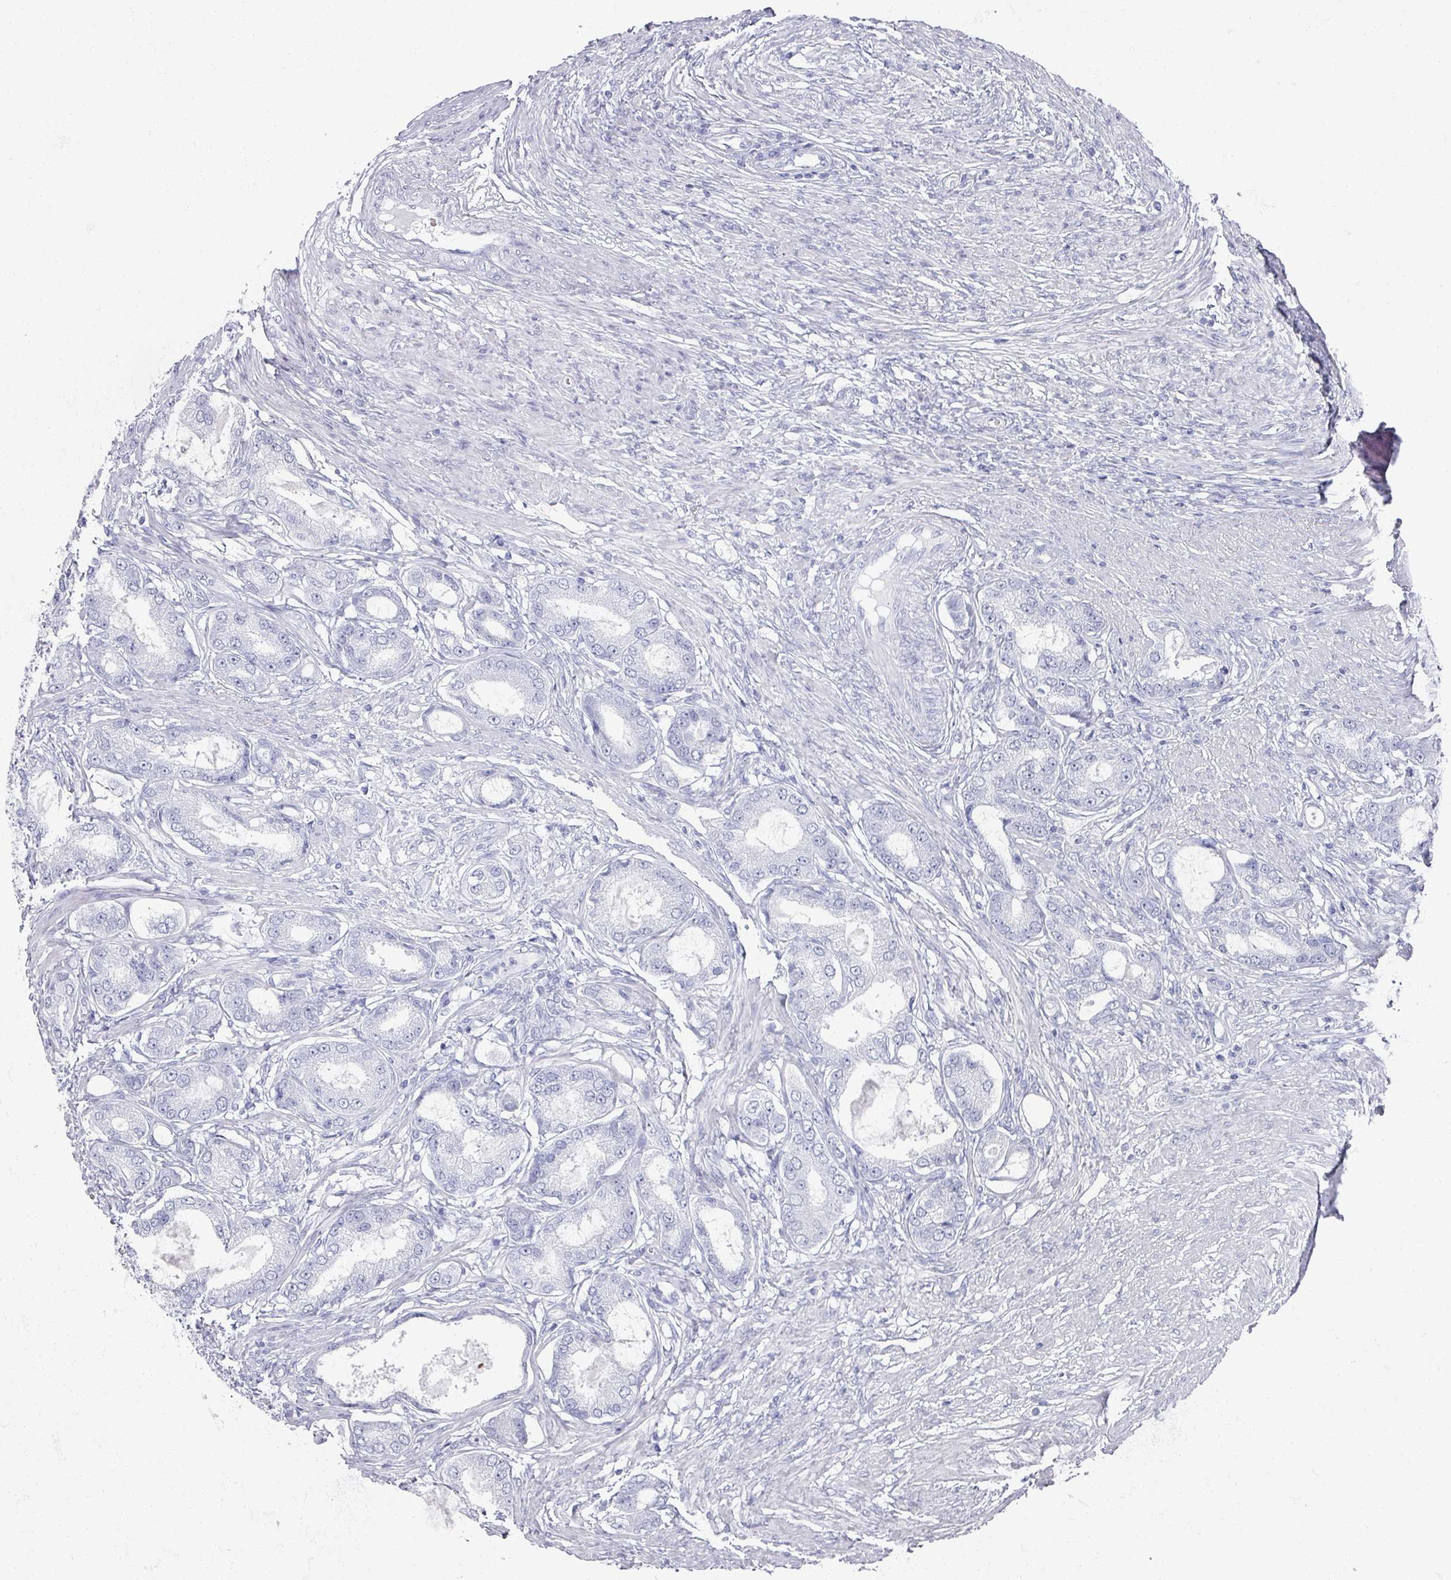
{"staining": {"intensity": "negative", "quantity": "none", "location": "none"}, "tissue": "prostate cancer", "cell_type": "Tumor cells", "image_type": "cancer", "snomed": [{"axis": "morphology", "description": "Adenocarcinoma, High grade"}, {"axis": "topography", "description": "Prostate"}], "caption": "Tumor cells show no significant positivity in high-grade adenocarcinoma (prostate).", "gene": "OMG", "patient": {"sex": "male", "age": 69}}